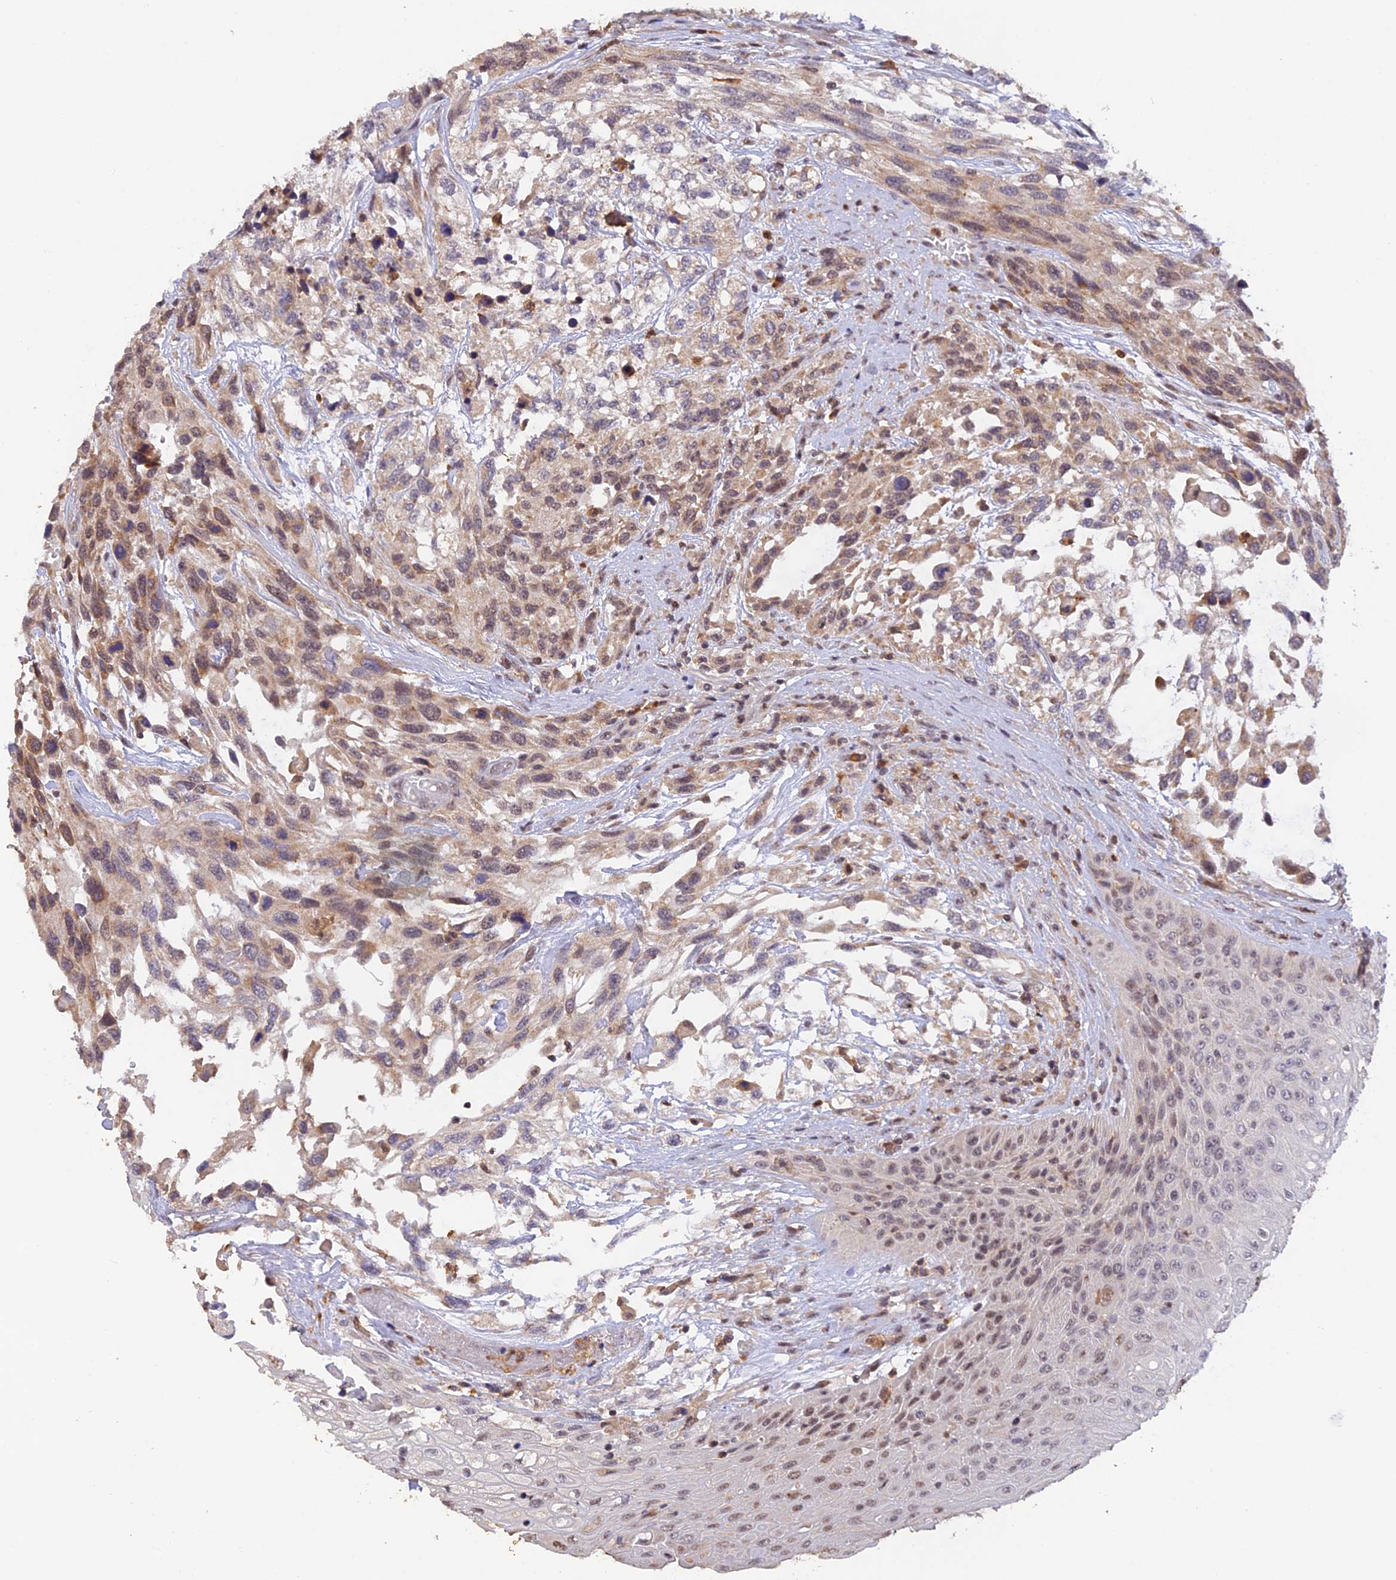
{"staining": {"intensity": "moderate", "quantity": "25%-75%", "location": "cytoplasmic/membranous,nuclear"}, "tissue": "urothelial cancer", "cell_type": "Tumor cells", "image_type": "cancer", "snomed": [{"axis": "morphology", "description": "Urothelial carcinoma, High grade"}, {"axis": "topography", "description": "Urinary bladder"}], "caption": "IHC histopathology image of urothelial cancer stained for a protein (brown), which exhibits medium levels of moderate cytoplasmic/membranous and nuclear positivity in approximately 25%-75% of tumor cells.", "gene": "PEX16", "patient": {"sex": "female", "age": 70}}